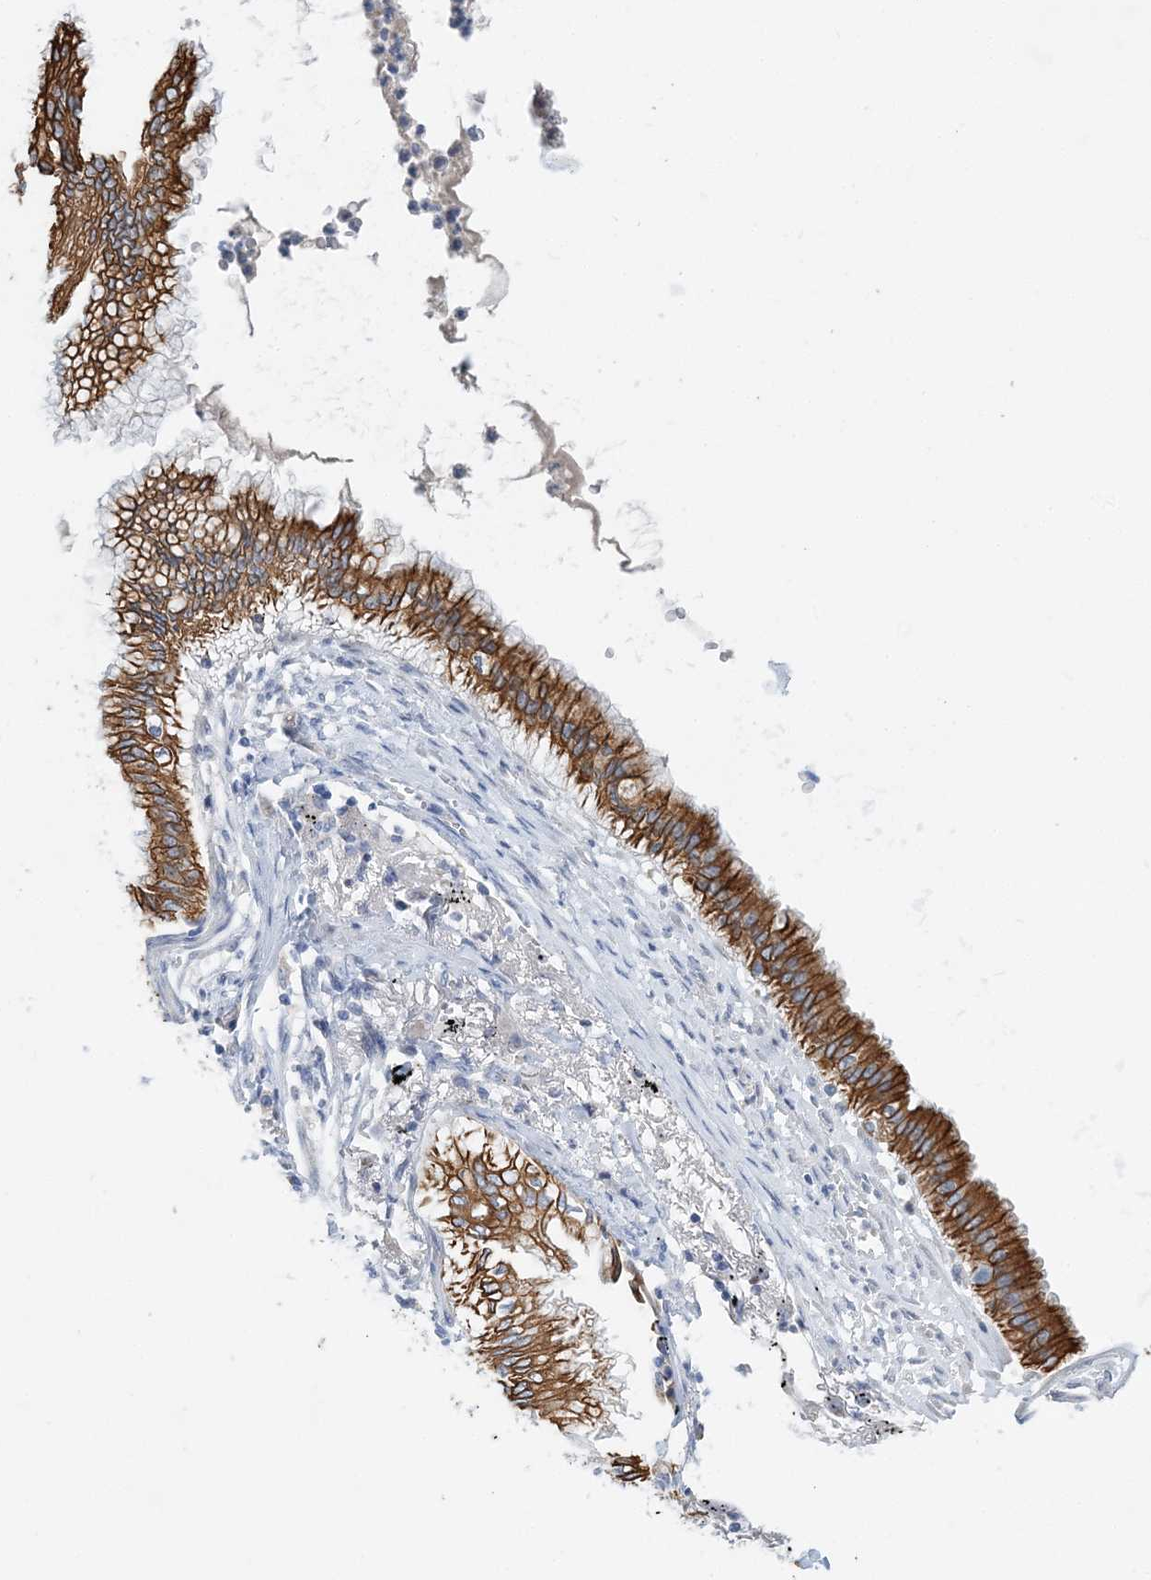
{"staining": {"intensity": "strong", "quantity": ">75%", "location": "cytoplasmic/membranous"}, "tissue": "lung cancer", "cell_type": "Tumor cells", "image_type": "cancer", "snomed": [{"axis": "morphology", "description": "Adenocarcinoma, NOS"}, {"axis": "topography", "description": "Lung"}], "caption": "Immunohistochemical staining of lung cancer (adenocarcinoma) shows high levels of strong cytoplasmic/membranous positivity in about >75% of tumor cells.", "gene": "LRRIQ4", "patient": {"sex": "female", "age": 70}}